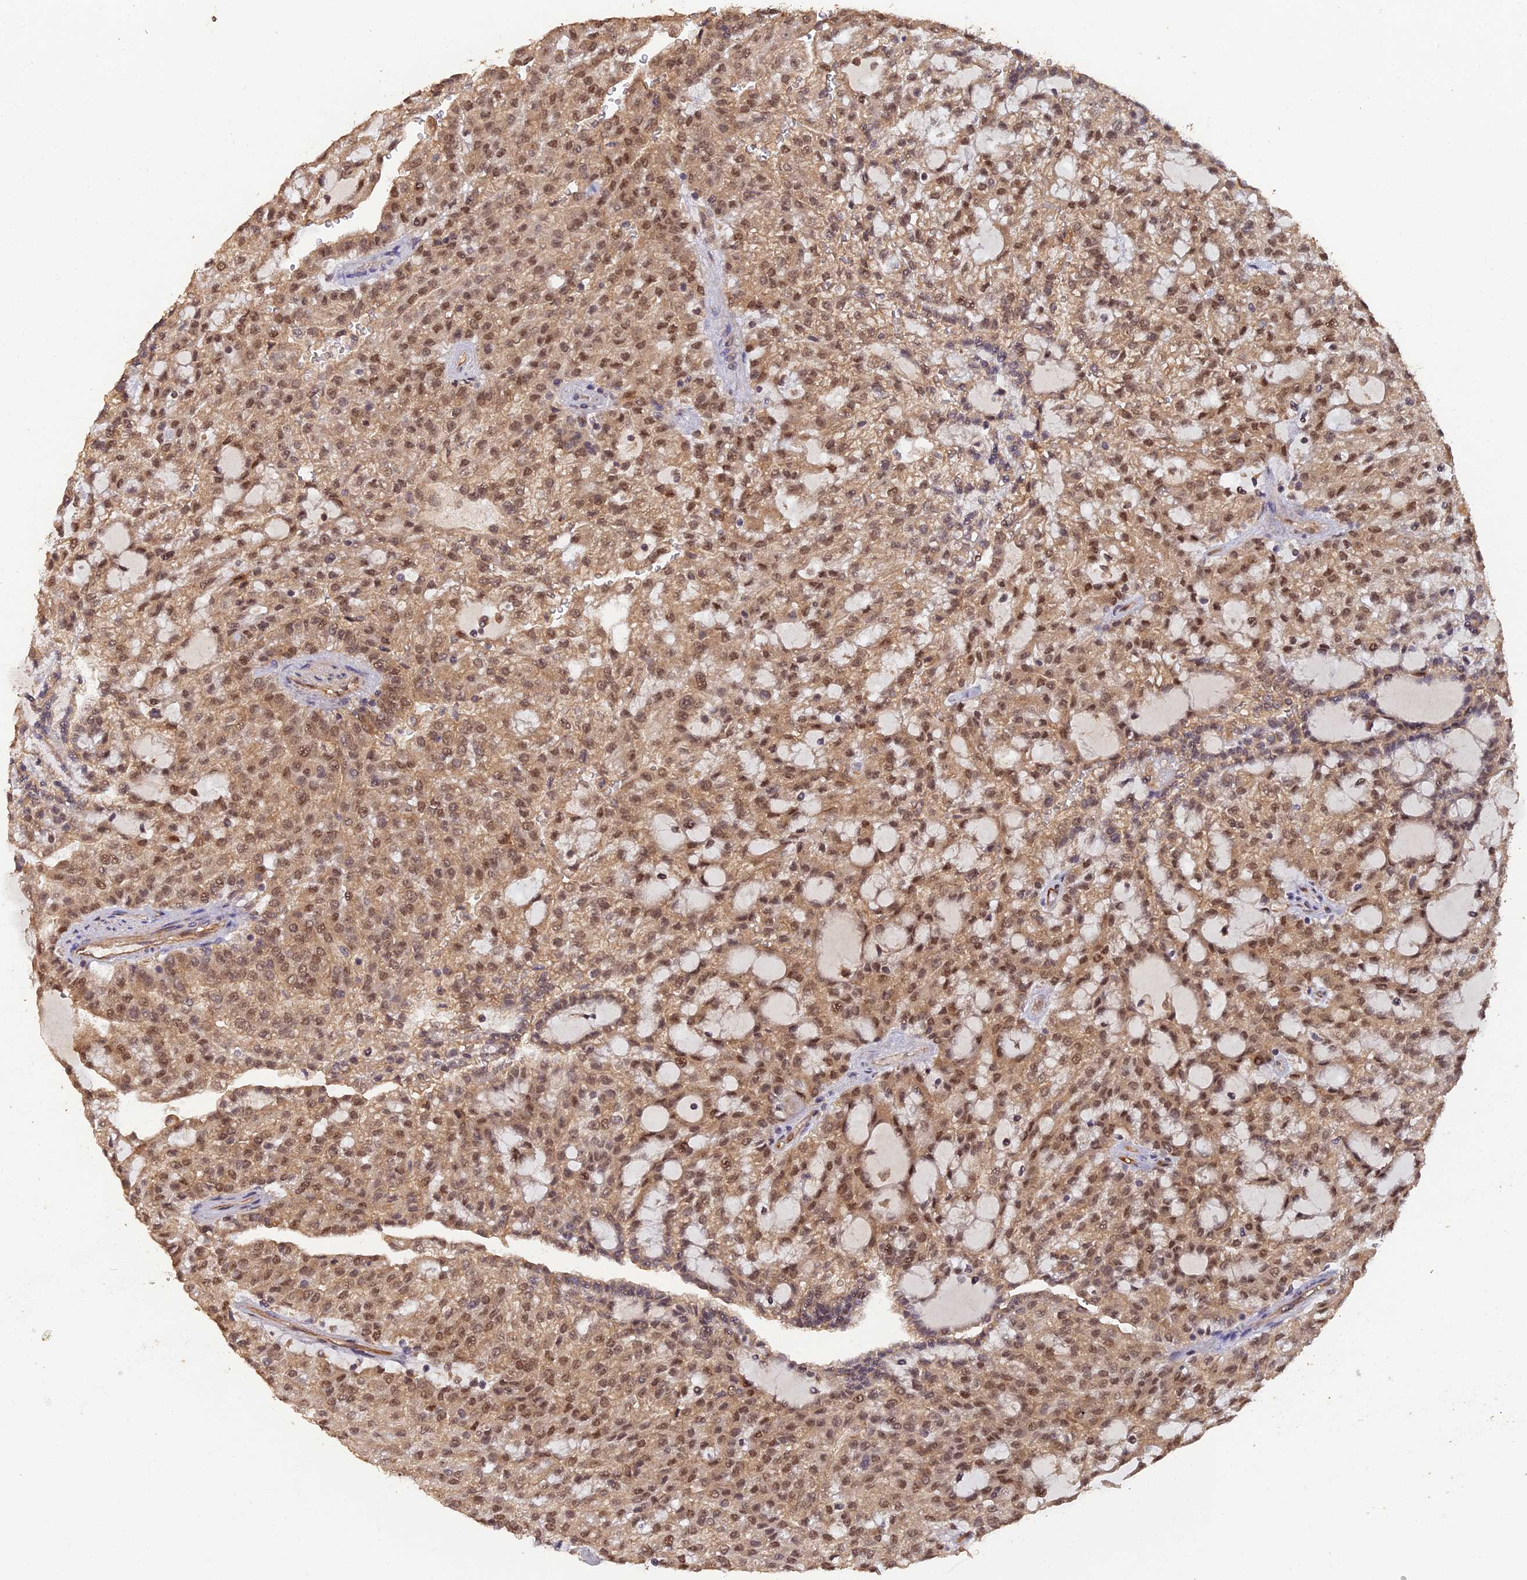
{"staining": {"intensity": "moderate", "quantity": ">75%", "location": "cytoplasmic/membranous,nuclear"}, "tissue": "renal cancer", "cell_type": "Tumor cells", "image_type": "cancer", "snomed": [{"axis": "morphology", "description": "Adenocarcinoma, NOS"}, {"axis": "topography", "description": "Kidney"}], "caption": "High-magnification brightfield microscopy of renal cancer (adenocarcinoma) stained with DAB (3,3'-diaminobenzidine) (brown) and counterstained with hematoxylin (blue). tumor cells exhibit moderate cytoplasmic/membranous and nuclear staining is appreciated in about>75% of cells. The protein is shown in brown color, while the nuclei are stained blue.", "gene": "RALGAPA2", "patient": {"sex": "male", "age": 63}}